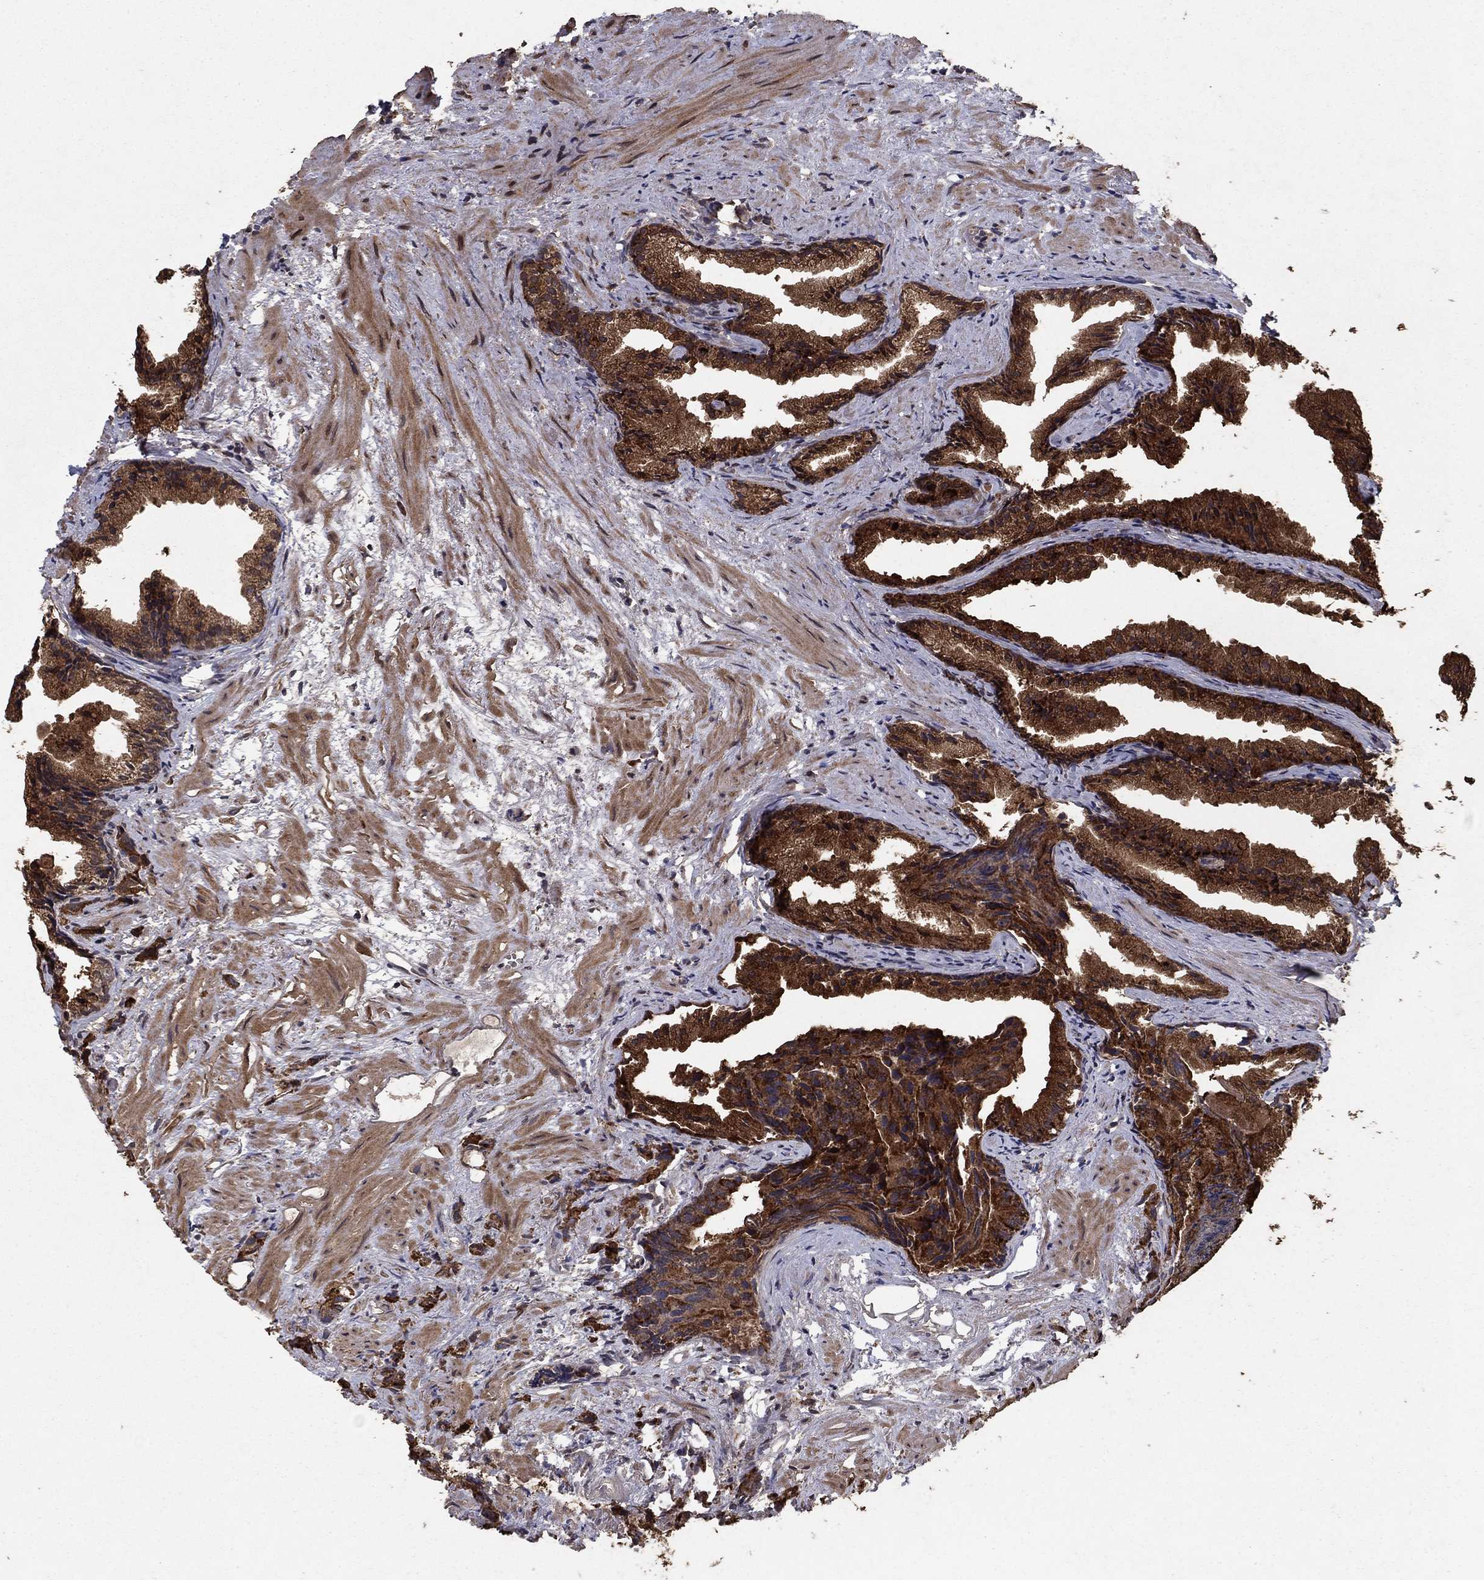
{"staining": {"intensity": "strong", "quantity": ">75%", "location": "cytoplasmic/membranous"}, "tissue": "prostate cancer", "cell_type": "Tumor cells", "image_type": "cancer", "snomed": [{"axis": "morphology", "description": "Adenocarcinoma, High grade"}, {"axis": "topography", "description": "Prostate"}], "caption": "Human prostate cancer (high-grade adenocarcinoma) stained for a protein (brown) exhibits strong cytoplasmic/membranous positive expression in approximately >75% of tumor cells.", "gene": "DHRS1", "patient": {"sex": "male", "age": 90}}